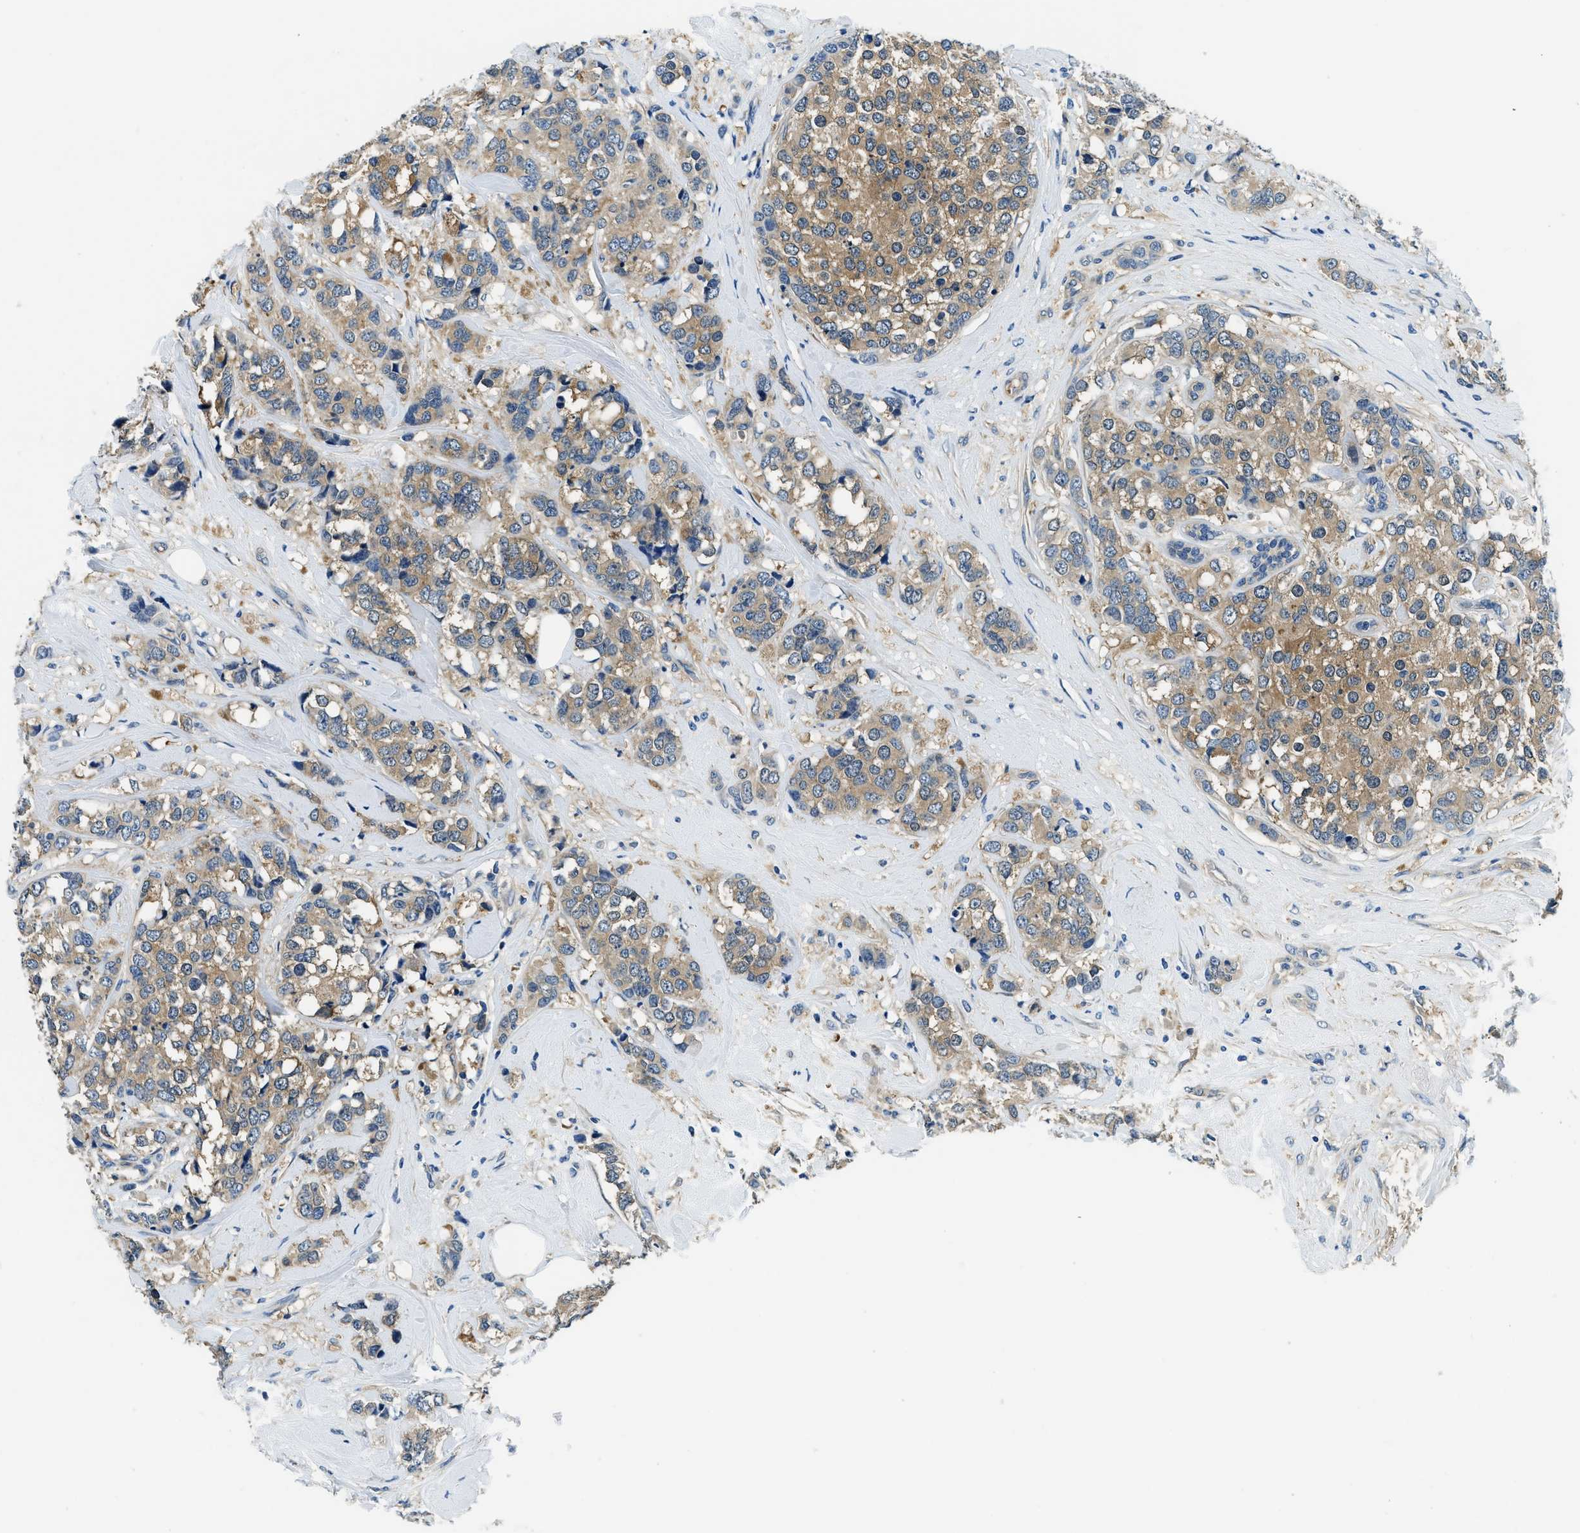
{"staining": {"intensity": "moderate", "quantity": ">75%", "location": "cytoplasmic/membranous"}, "tissue": "breast cancer", "cell_type": "Tumor cells", "image_type": "cancer", "snomed": [{"axis": "morphology", "description": "Lobular carcinoma"}, {"axis": "topography", "description": "Breast"}], "caption": "Moderate cytoplasmic/membranous protein expression is identified in about >75% of tumor cells in breast cancer (lobular carcinoma).", "gene": "TWF1", "patient": {"sex": "female", "age": 59}}